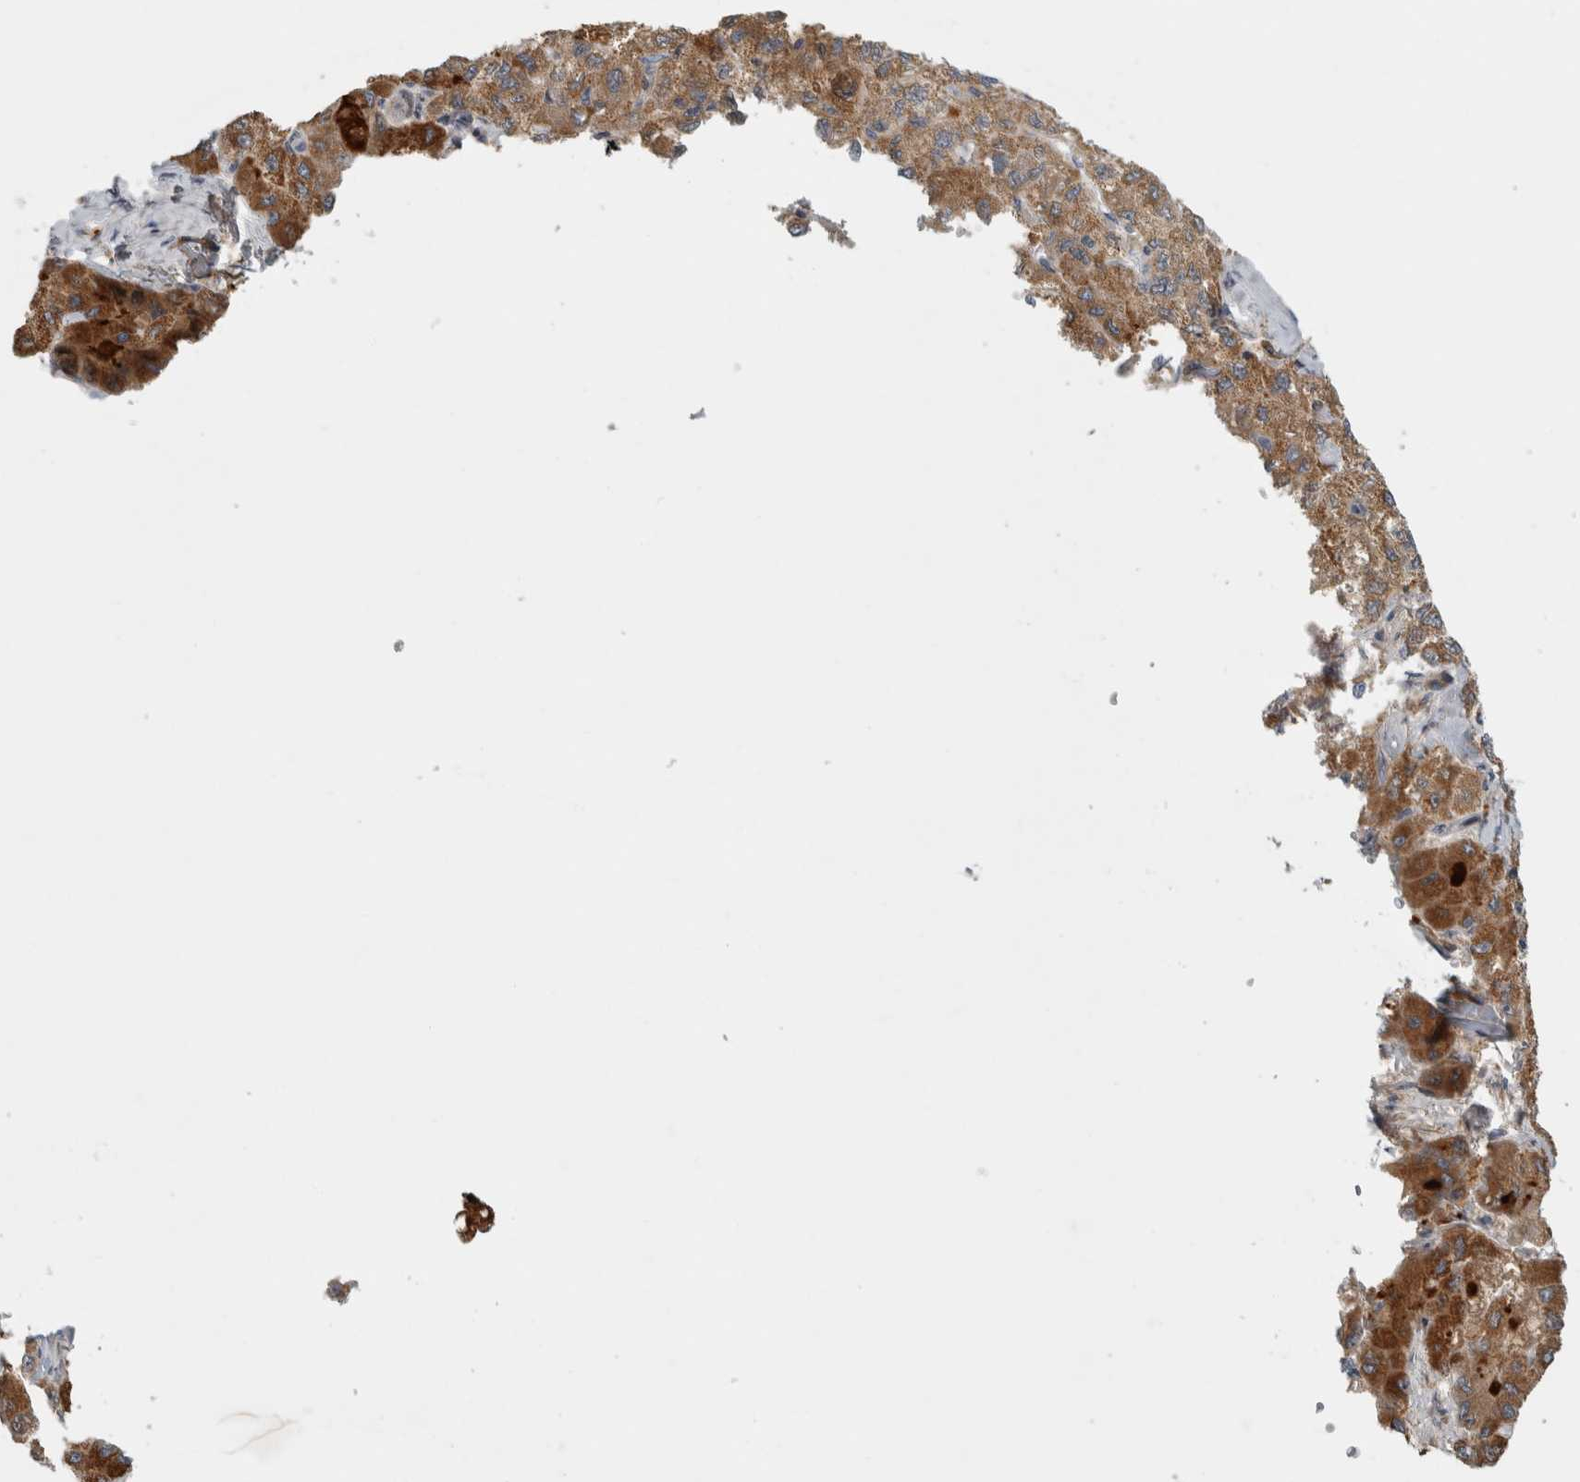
{"staining": {"intensity": "moderate", "quantity": ">75%", "location": "cytoplasmic/membranous"}, "tissue": "liver cancer", "cell_type": "Tumor cells", "image_type": "cancer", "snomed": [{"axis": "morphology", "description": "Carcinoma, Hepatocellular, NOS"}, {"axis": "topography", "description": "Liver"}], "caption": "Protein analysis of liver hepatocellular carcinoma tissue demonstrates moderate cytoplasmic/membranous staining in about >75% of tumor cells.", "gene": "RBM48", "patient": {"sex": "male", "age": 80}}